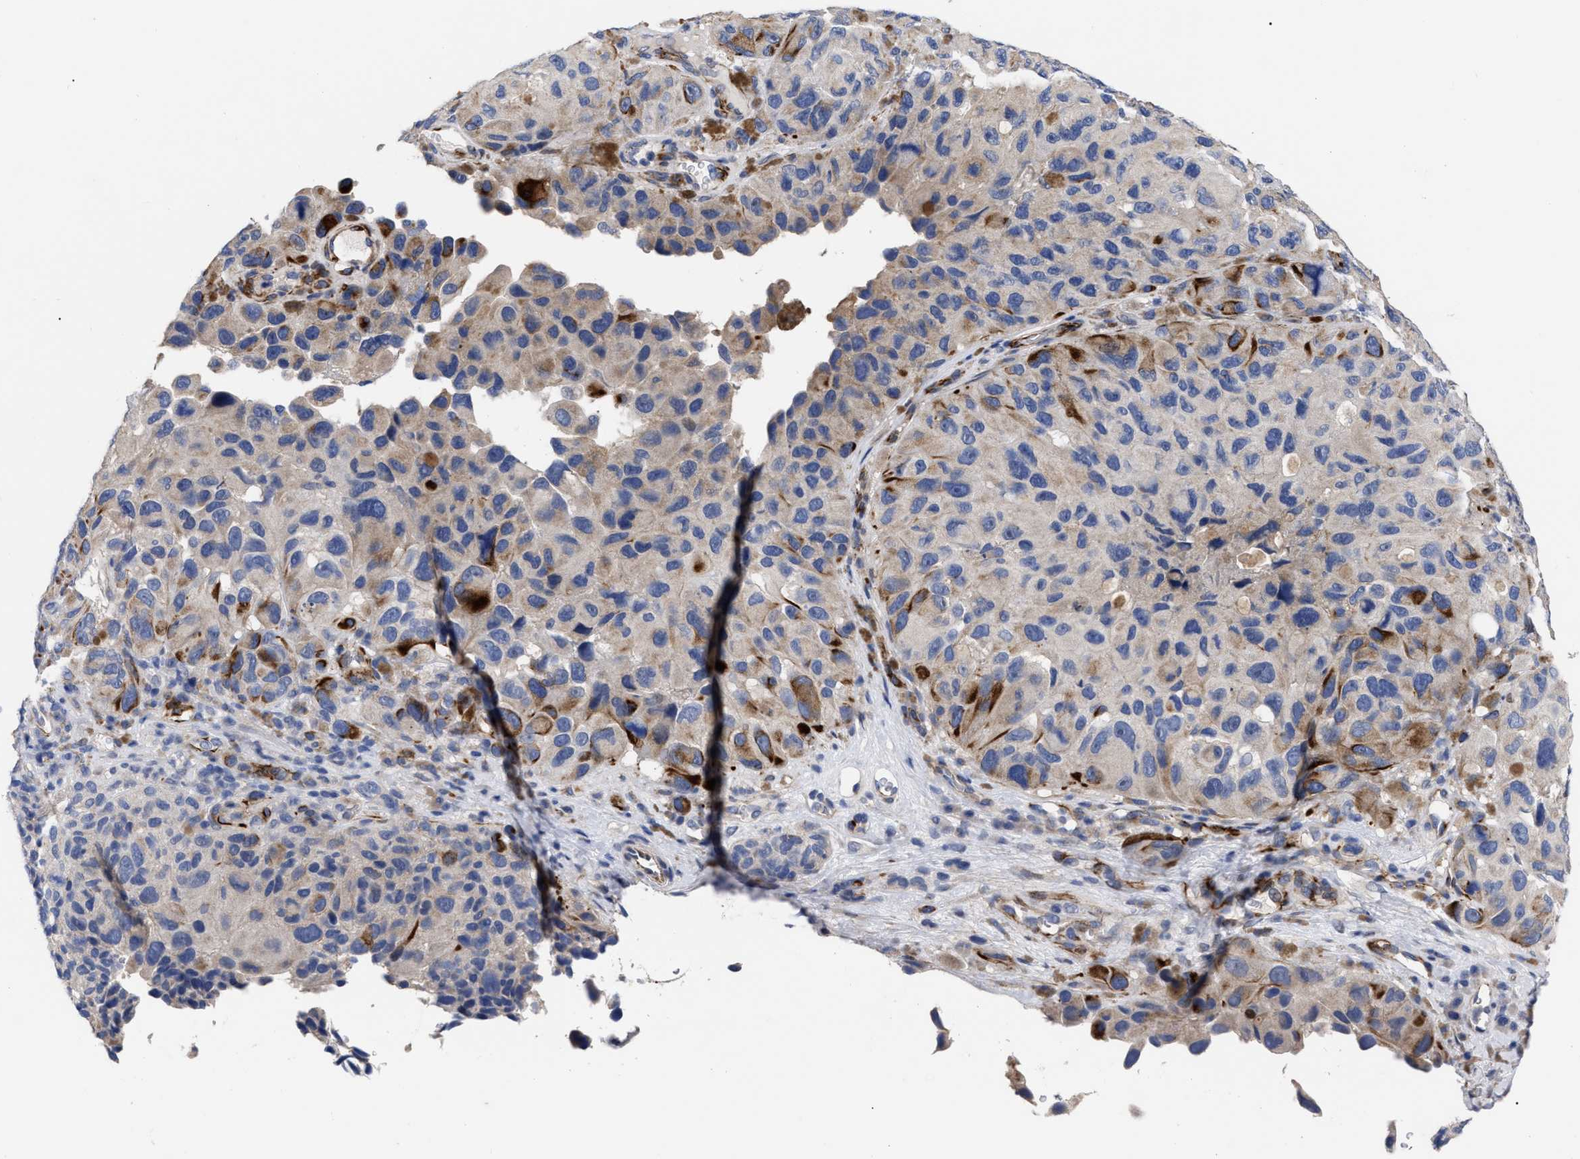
{"staining": {"intensity": "weak", "quantity": "<25%", "location": "cytoplasmic/membranous"}, "tissue": "melanoma", "cell_type": "Tumor cells", "image_type": "cancer", "snomed": [{"axis": "morphology", "description": "Malignant melanoma, NOS"}, {"axis": "topography", "description": "Skin"}], "caption": "A photomicrograph of melanoma stained for a protein exhibits no brown staining in tumor cells.", "gene": "CCN5", "patient": {"sex": "female", "age": 73}}